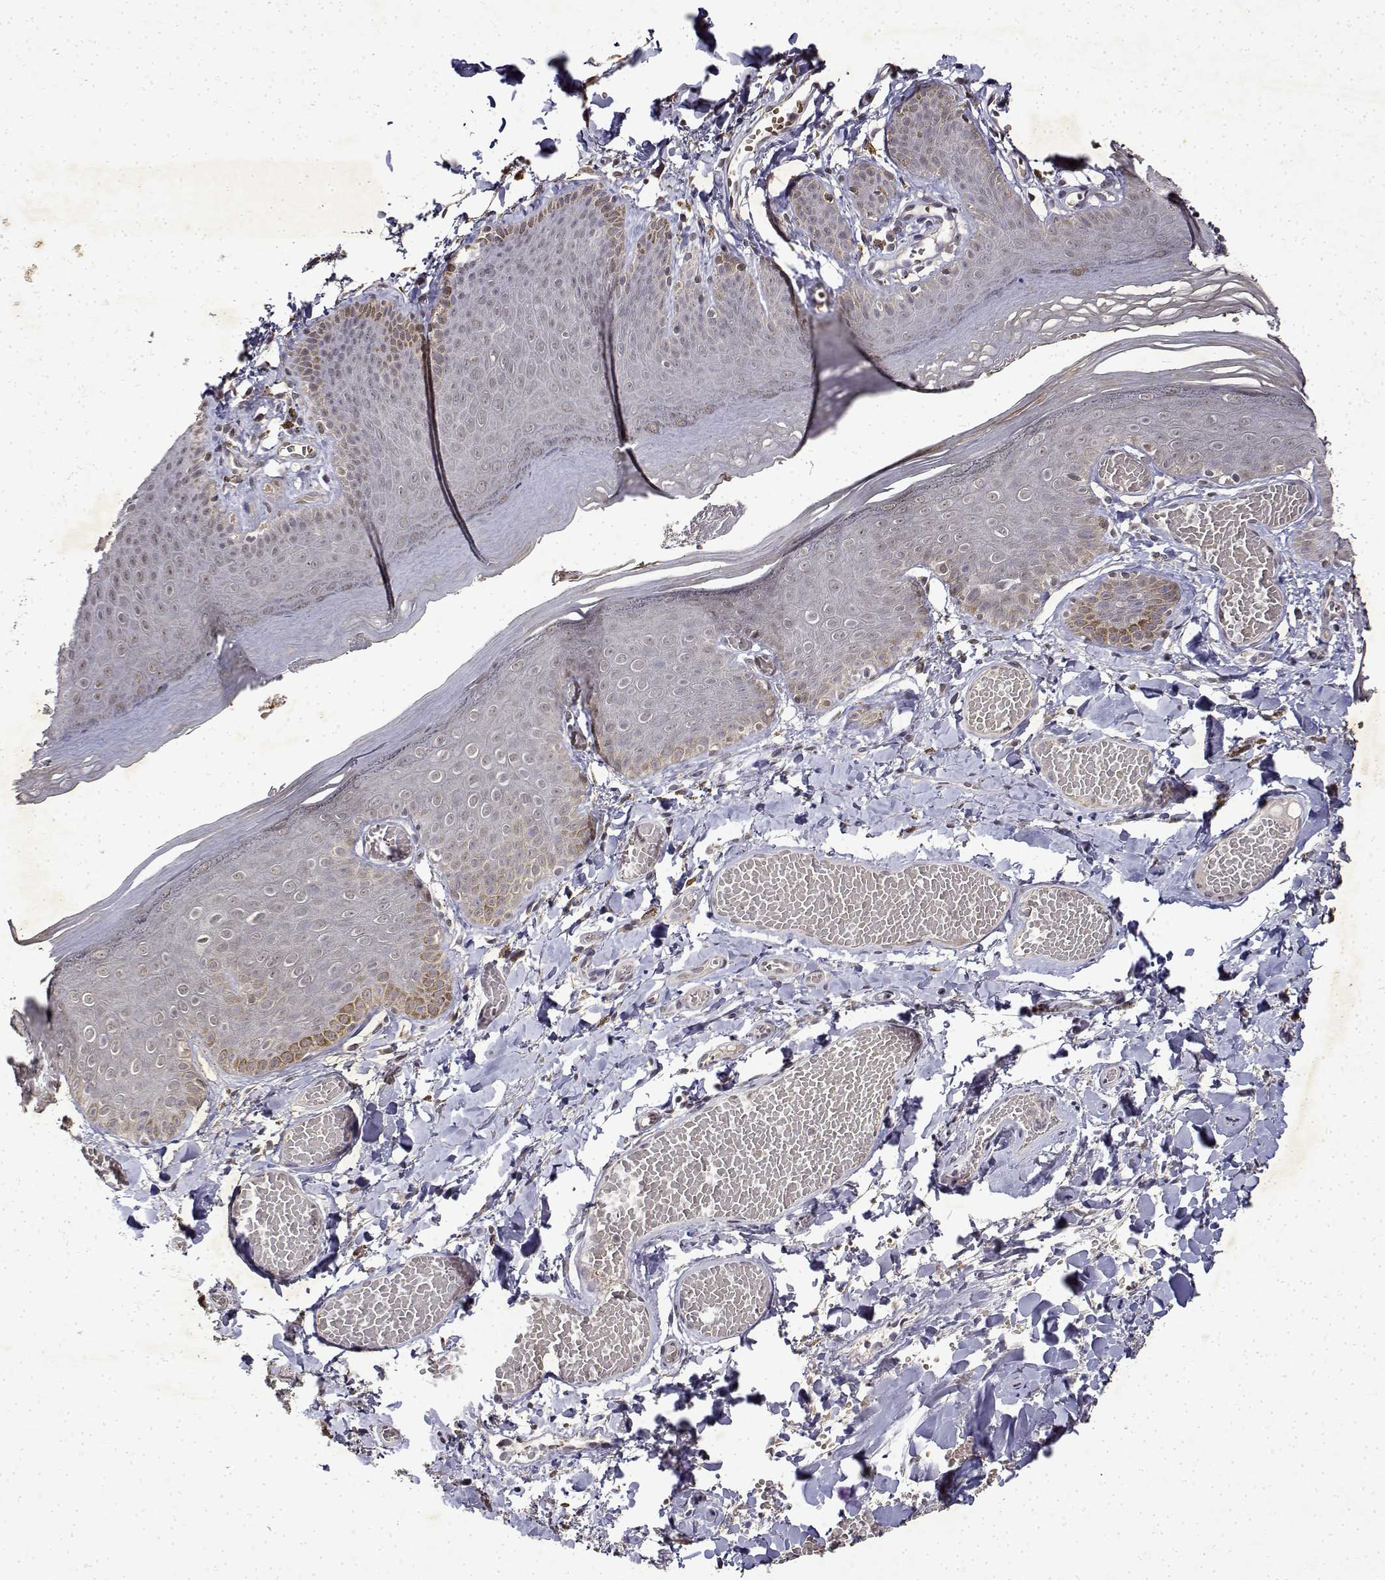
{"staining": {"intensity": "negative", "quantity": "none", "location": "none"}, "tissue": "skin", "cell_type": "Epidermal cells", "image_type": "normal", "snomed": [{"axis": "morphology", "description": "Normal tissue, NOS"}, {"axis": "topography", "description": "Anal"}], "caption": "High power microscopy histopathology image of an immunohistochemistry (IHC) micrograph of unremarkable skin, revealing no significant staining in epidermal cells. The staining was performed using DAB (3,3'-diaminobenzidine) to visualize the protein expression in brown, while the nuclei were stained in blue with hematoxylin (Magnification: 20x).", "gene": "BDNF", "patient": {"sex": "male", "age": 53}}